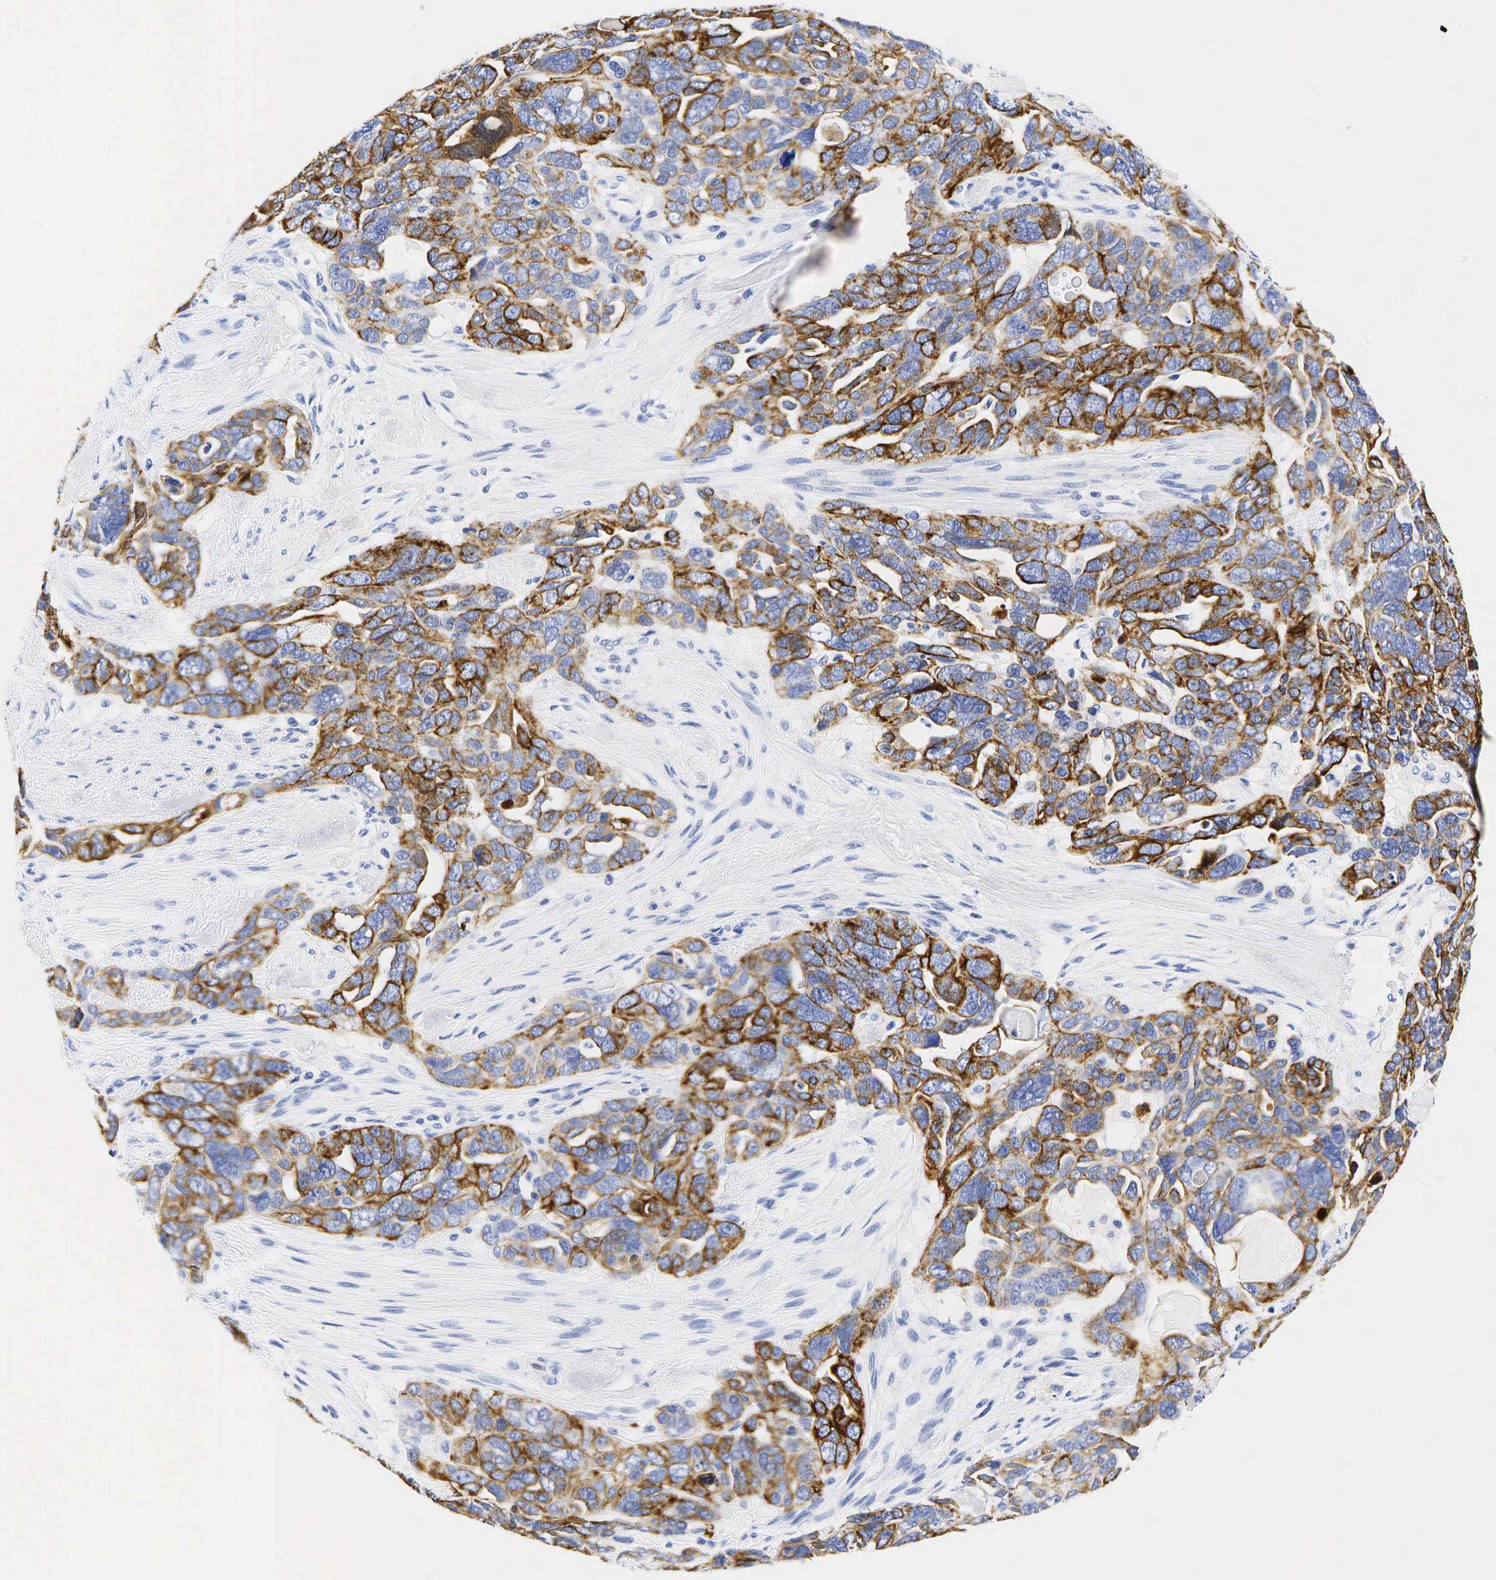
{"staining": {"intensity": "moderate", "quantity": ">75%", "location": "cytoplasmic/membranous"}, "tissue": "ovarian cancer", "cell_type": "Tumor cells", "image_type": "cancer", "snomed": [{"axis": "morphology", "description": "Cystadenocarcinoma, serous, NOS"}, {"axis": "topography", "description": "Ovary"}], "caption": "DAB immunohistochemical staining of human ovarian cancer (serous cystadenocarcinoma) displays moderate cytoplasmic/membranous protein expression in about >75% of tumor cells.", "gene": "KRT19", "patient": {"sex": "female", "age": 63}}